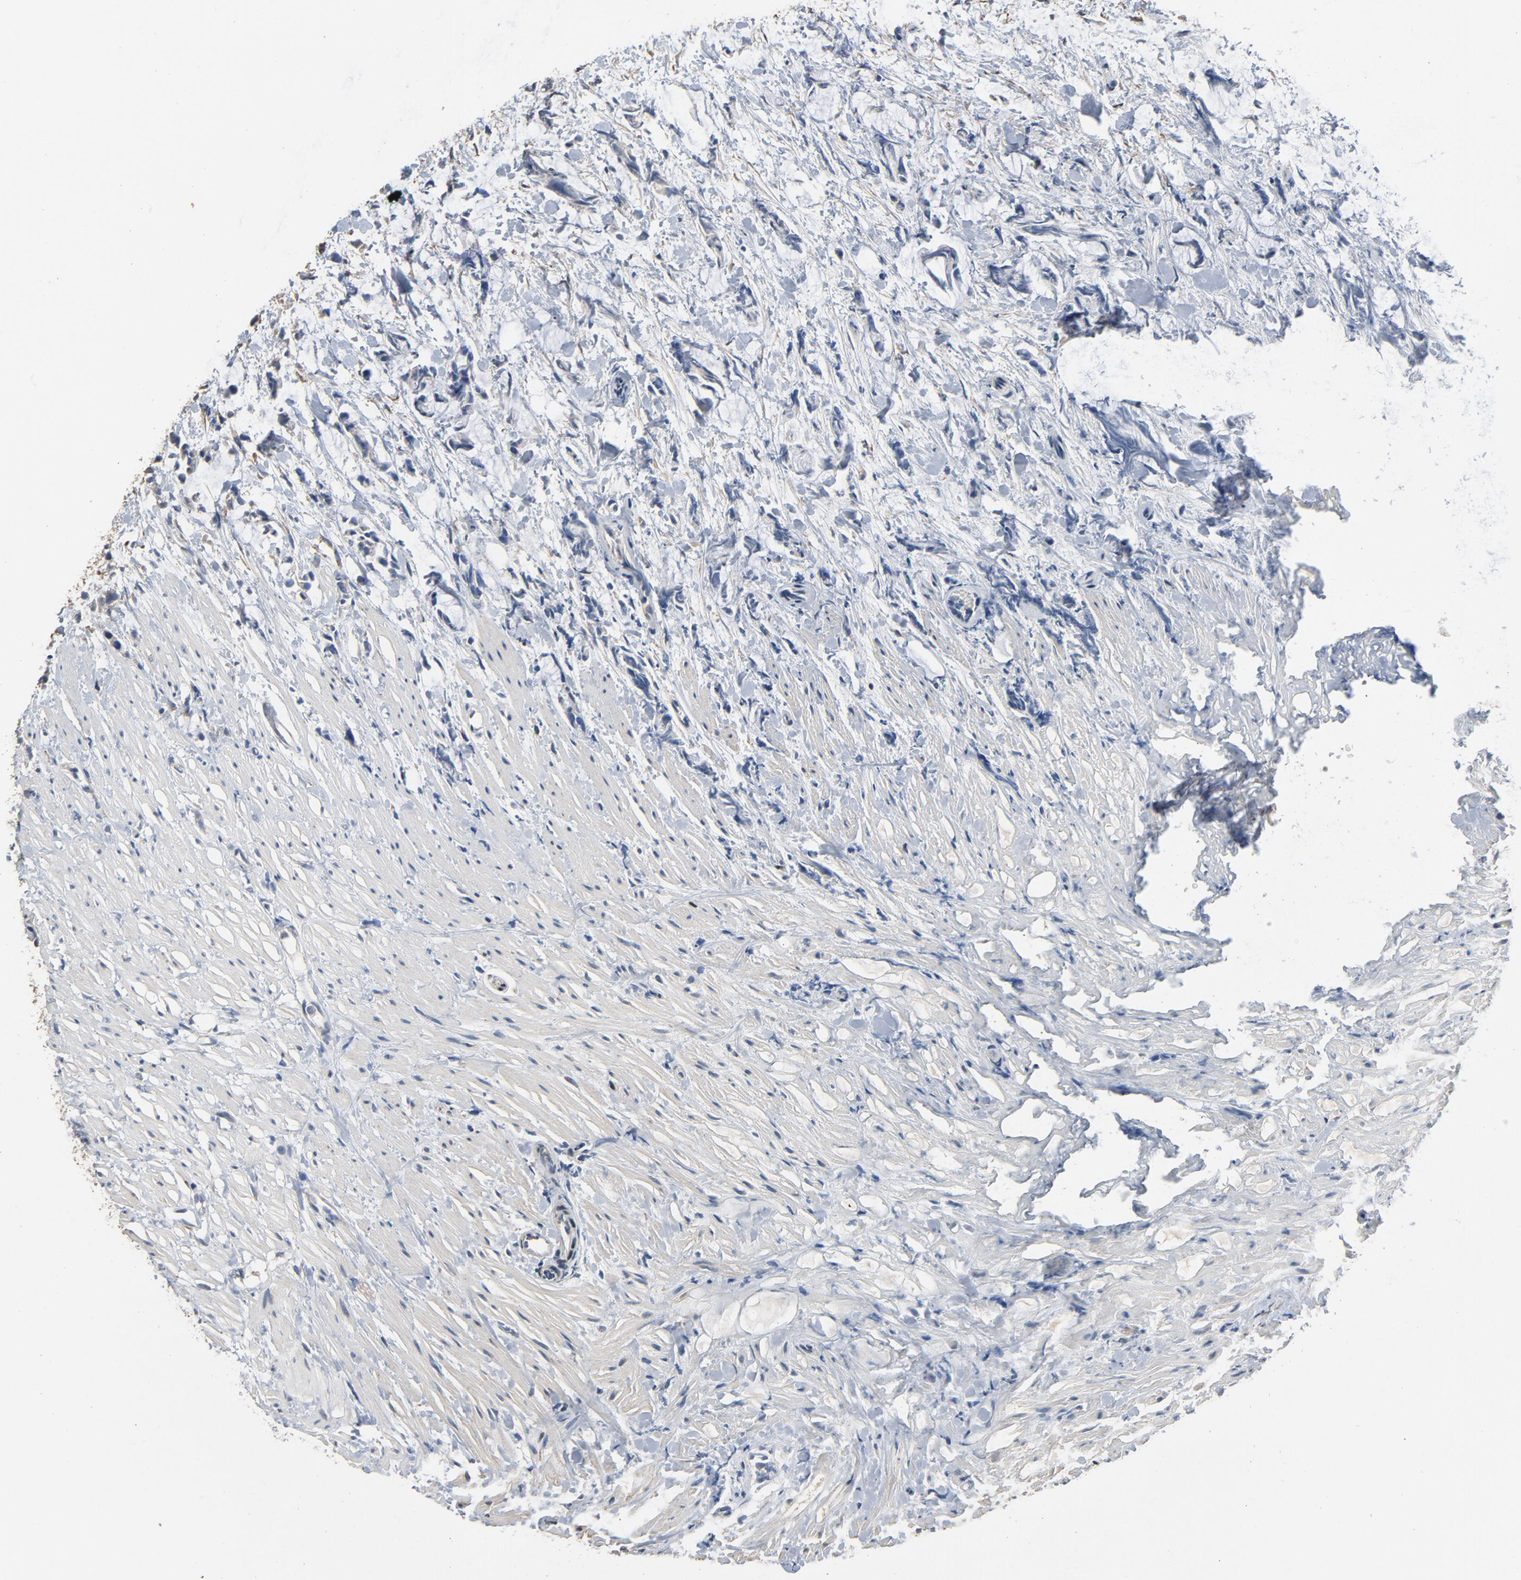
{"staining": {"intensity": "negative", "quantity": "none", "location": "none"}, "tissue": "colorectal cancer", "cell_type": "Tumor cells", "image_type": "cancer", "snomed": [{"axis": "morphology", "description": "Adenocarcinoma, NOS"}, {"axis": "topography", "description": "Colon"}], "caption": "Histopathology image shows no significant protein staining in tumor cells of colorectal cancer (adenocarcinoma).", "gene": "SOX6", "patient": {"sex": "male", "age": 14}}